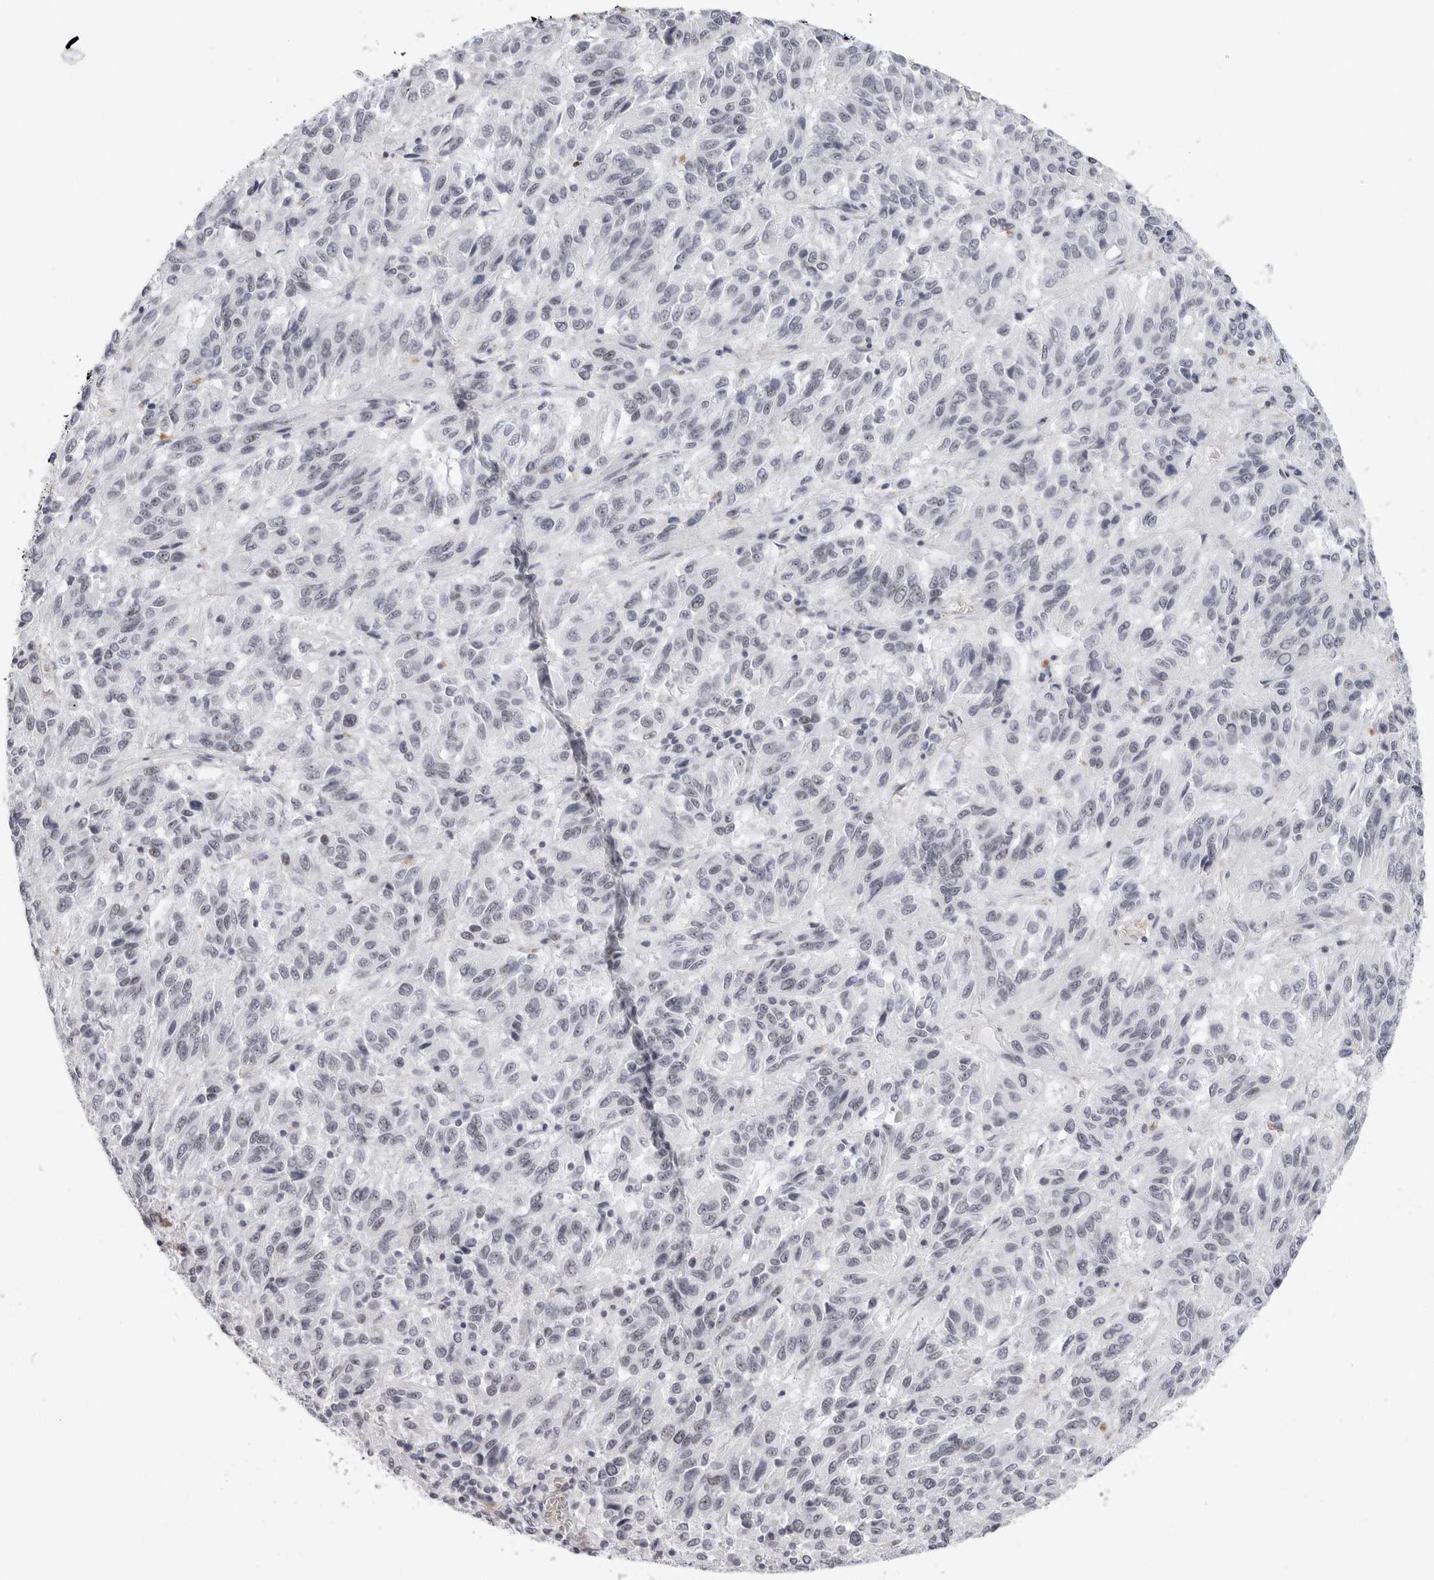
{"staining": {"intensity": "negative", "quantity": "none", "location": "none"}, "tissue": "melanoma", "cell_type": "Tumor cells", "image_type": "cancer", "snomed": [{"axis": "morphology", "description": "Malignant melanoma, Metastatic site"}, {"axis": "topography", "description": "Lung"}], "caption": "The immunohistochemistry photomicrograph has no significant staining in tumor cells of melanoma tissue.", "gene": "VEZF1", "patient": {"sex": "male", "age": 64}}